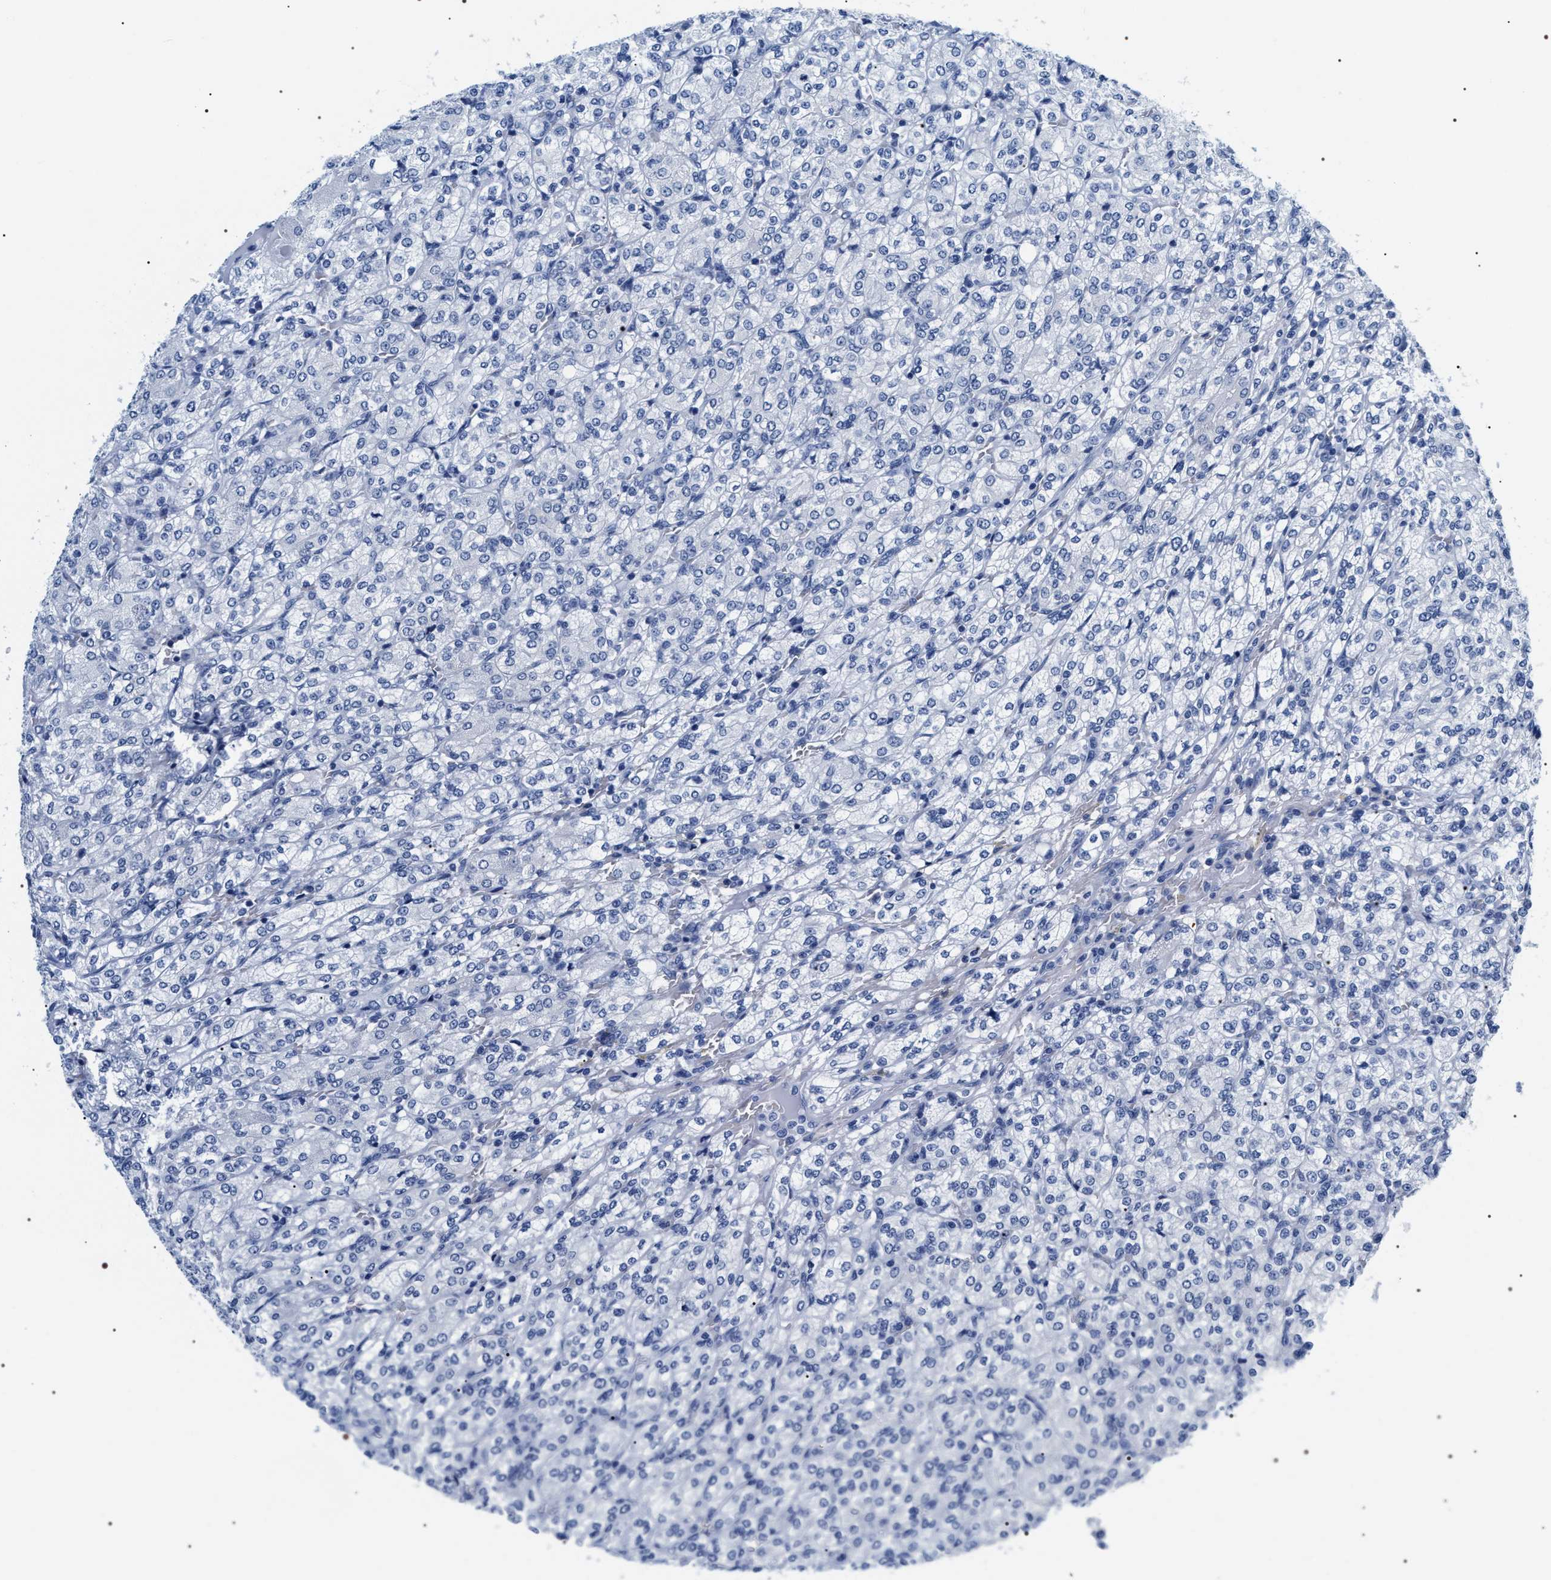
{"staining": {"intensity": "negative", "quantity": "none", "location": "none"}, "tissue": "renal cancer", "cell_type": "Tumor cells", "image_type": "cancer", "snomed": [{"axis": "morphology", "description": "Adenocarcinoma, NOS"}, {"axis": "topography", "description": "Kidney"}], "caption": "A photomicrograph of renal cancer (adenocarcinoma) stained for a protein displays no brown staining in tumor cells.", "gene": "ADH4", "patient": {"sex": "male", "age": 77}}